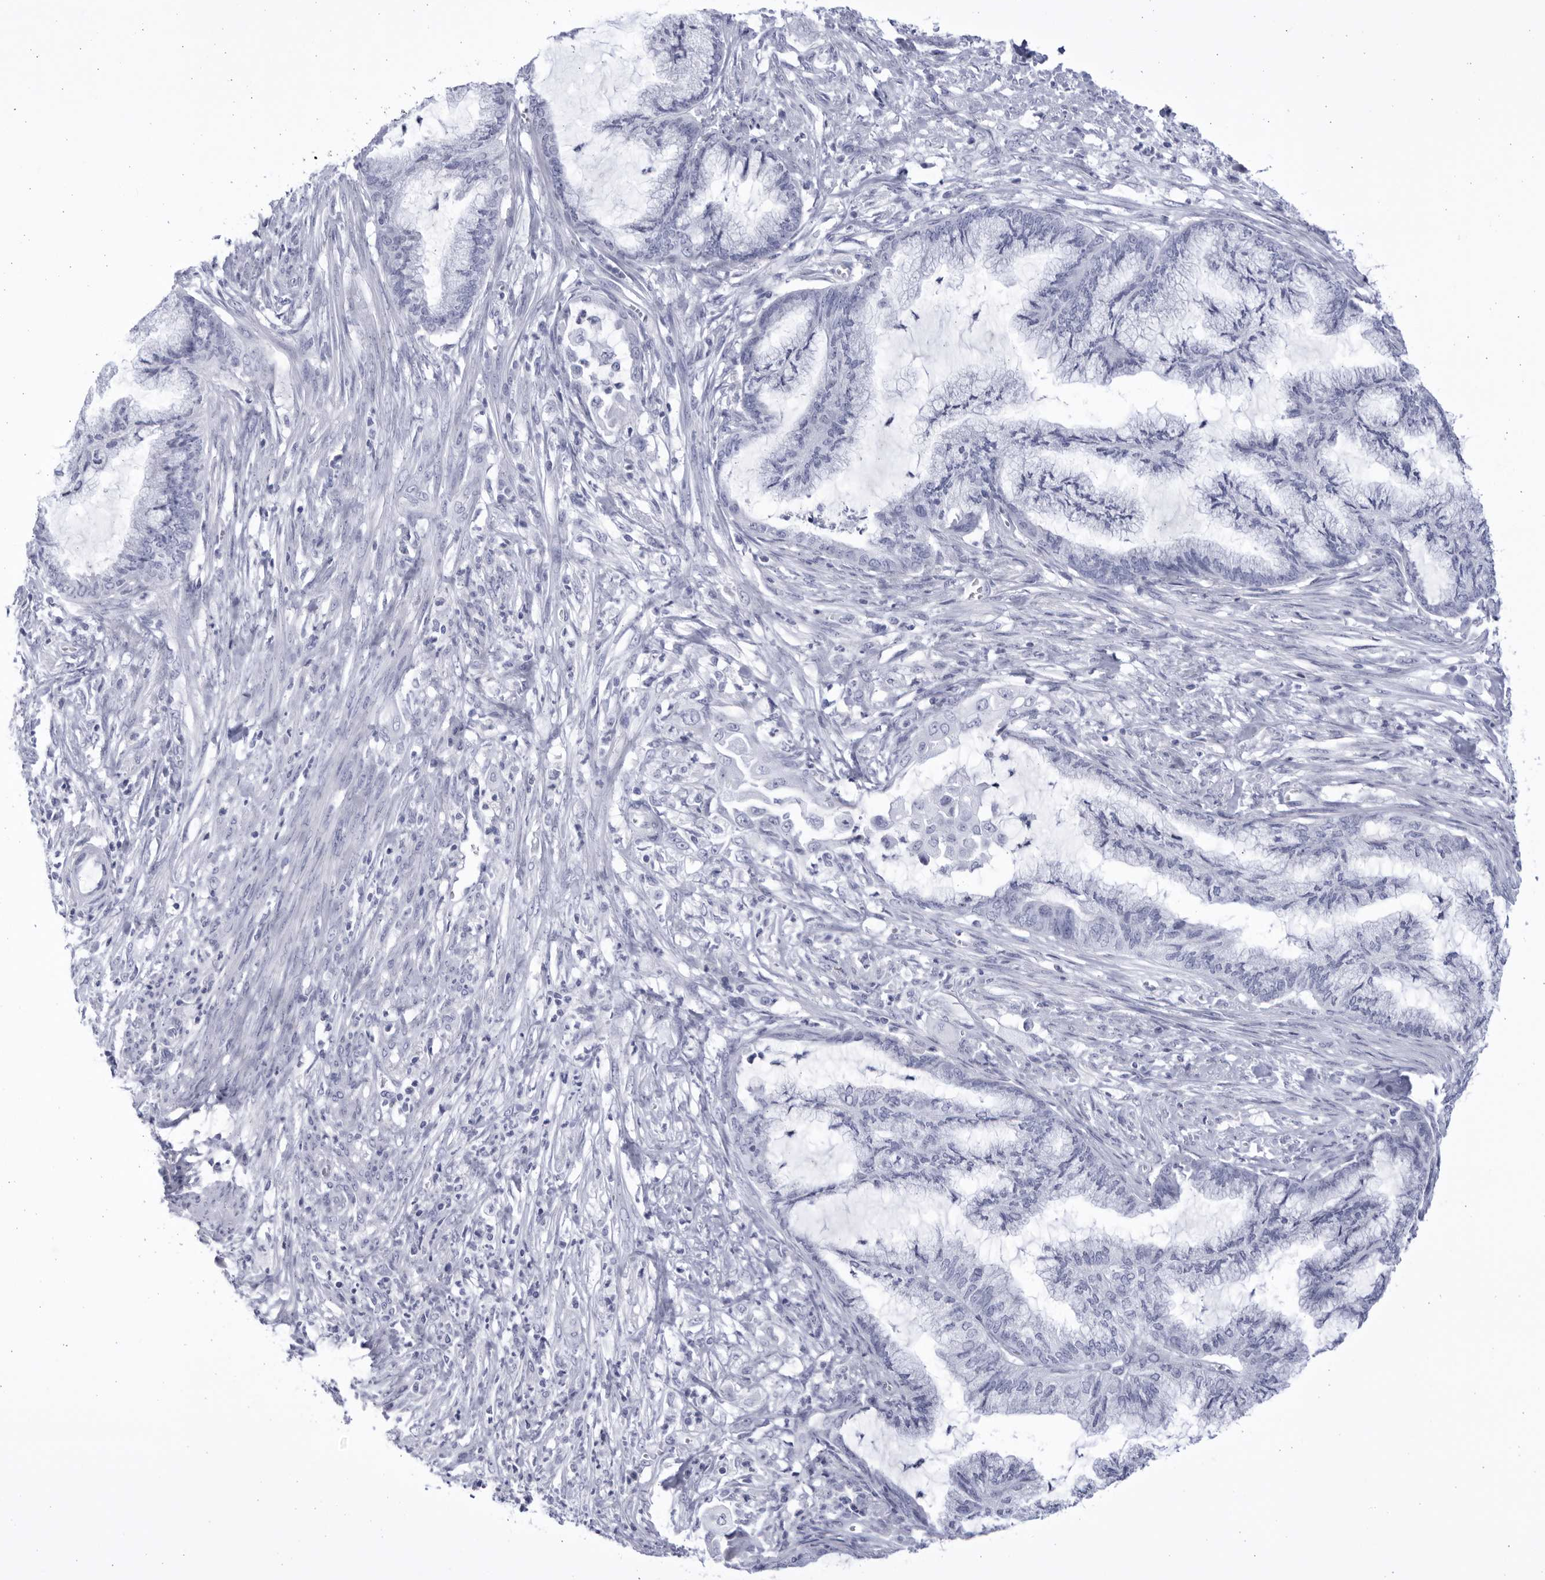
{"staining": {"intensity": "negative", "quantity": "none", "location": "none"}, "tissue": "endometrial cancer", "cell_type": "Tumor cells", "image_type": "cancer", "snomed": [{"axis": "morphology", "description": "Adenocarcinoma, NOS"}, {"axis": "topography", "description": "Endometrium"}], "caption": "Immunohistochemistry of human endometrial cancer (adenocarcinoma) reveals no staining in tumor cells. (DAB immunohistochemistry (IHC) with hematoxylin counter stain).", "gene": "CCDC181", "patient": {"sex": "female", "age": 86}}